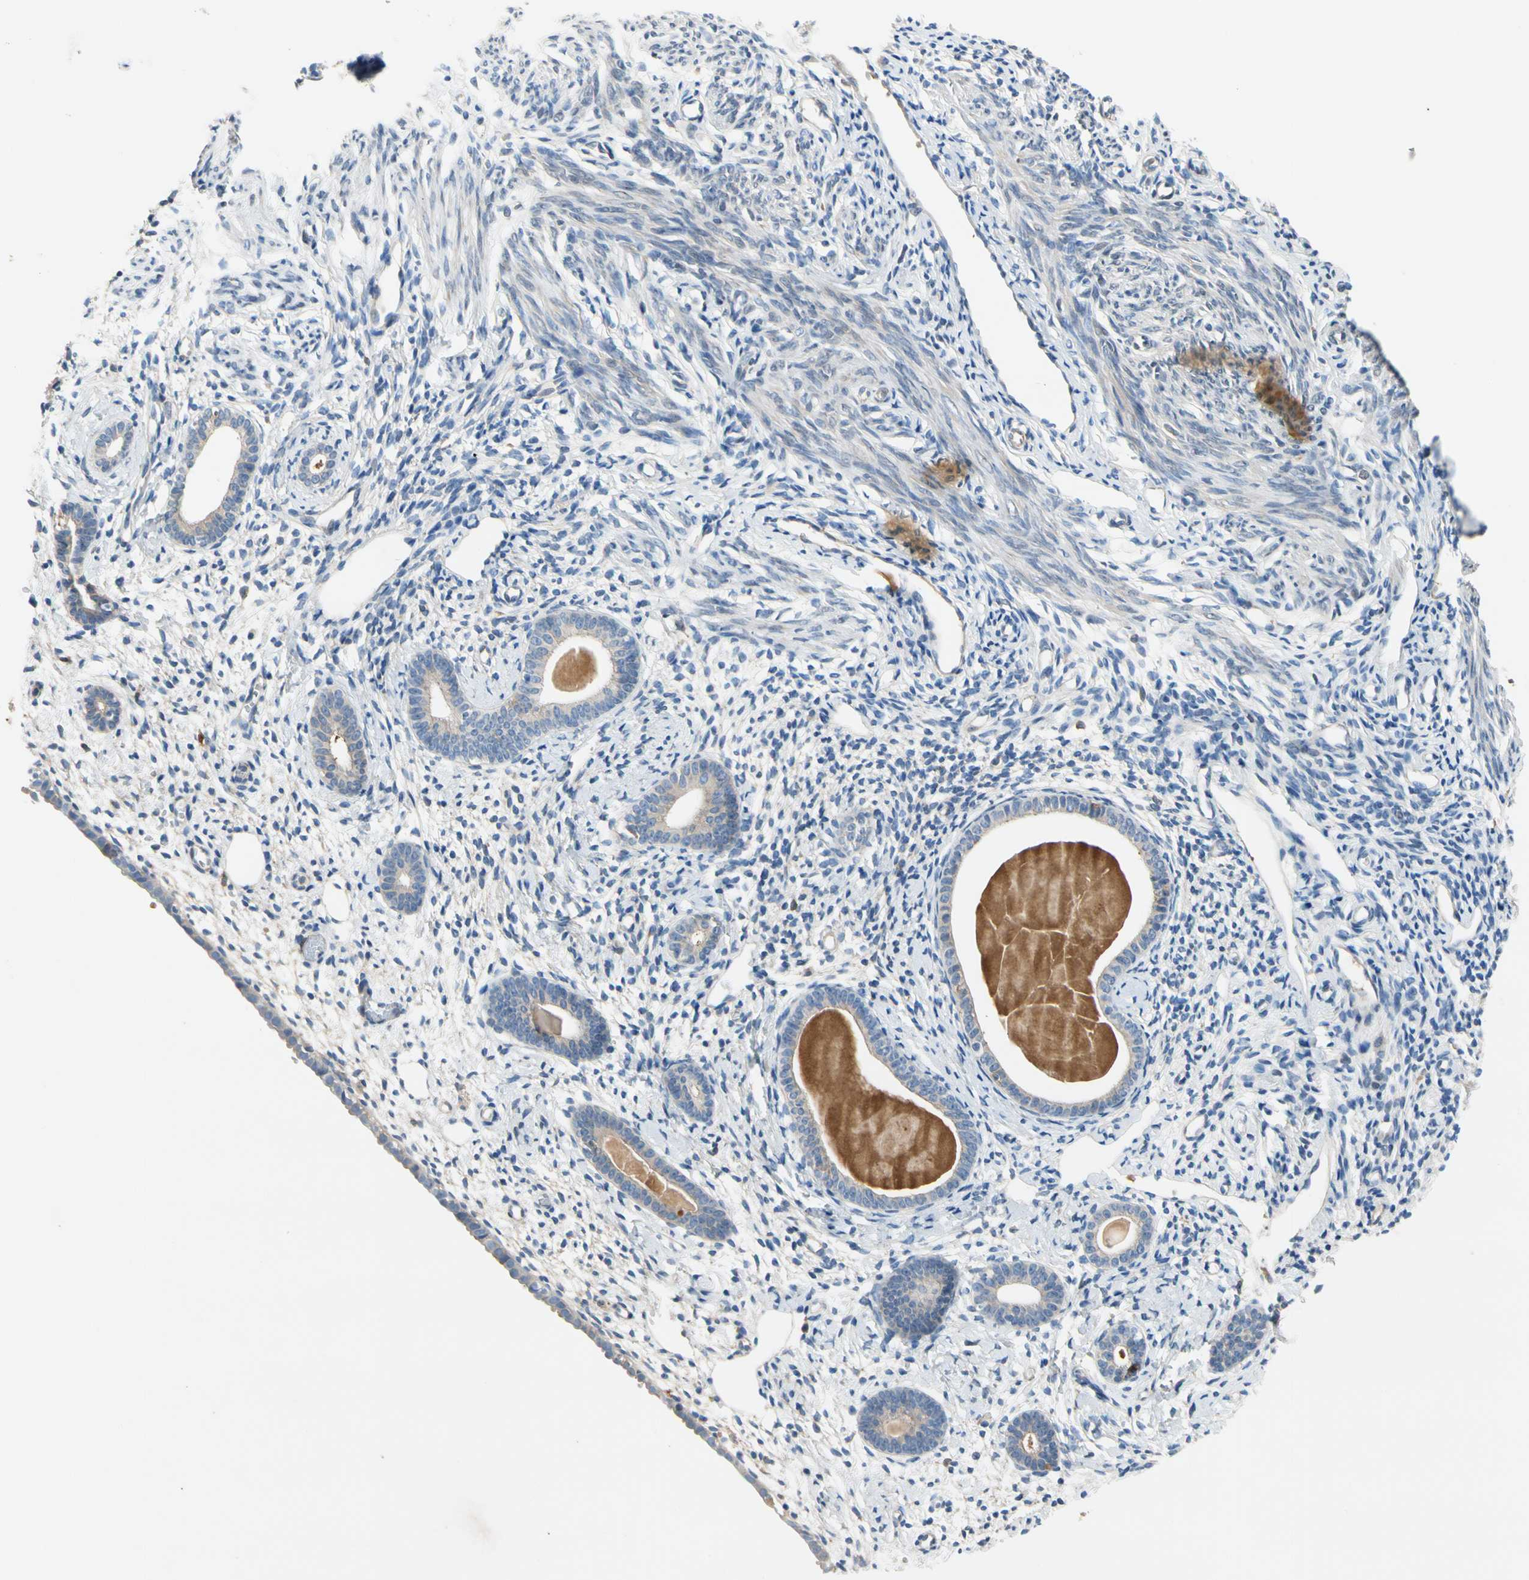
{"staining": {"intensity": "weak", "quantity": "25%-75%", "location": "cytoplasmic/membranous"}, "tissue": "endometrium", "cell_type": "Cells in endometrial stroma", "image_type": "normal", "snomed": [{"axis": "morphology", "description": "Normal tissue, NOS"}, {"axis": "topography", "description": "Endometrium"}], "caption": "Immunohistochemical staining of normal human endometrium demonstrates weak cytoplasmic/membranous protein staining in approximately 25%-75% of cells in endometrial stroma. Using DAB (3,3'-diaminobenzidine) (brown) and hematoxylin (blue) stains, captured at high magnification using brightfield microscopy.", "gene": "ENTREP3", "patient": {"sex": "female", "age": 71}}